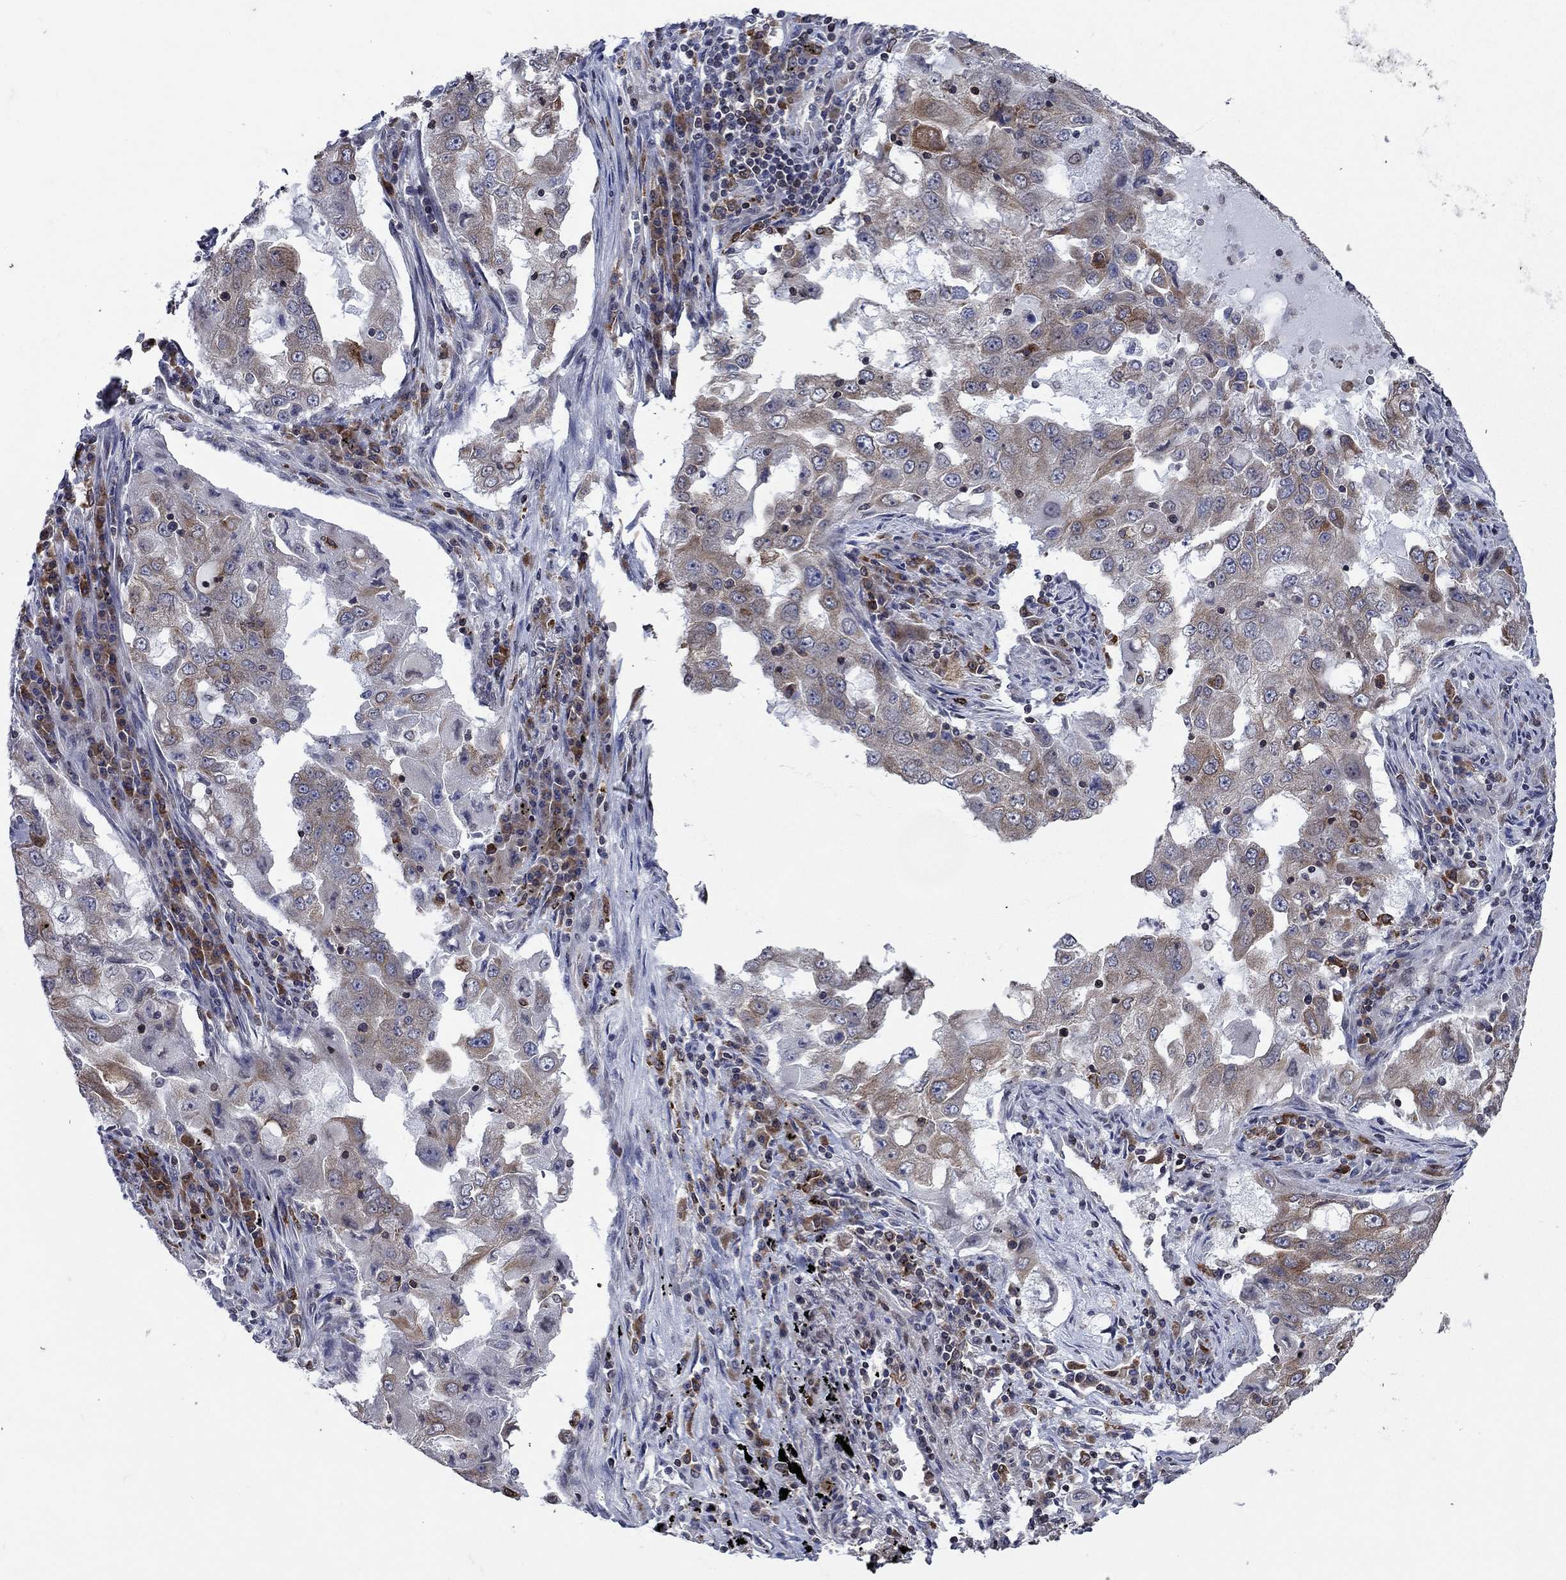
{"staining": {"intensity": "moderate", "quantity": "<25%", "location": "cytoplasmic/membranous"}, "tissue": "lung cancer", "cell_type": "Tumor cells", "image_type": "cancer", "snomed": [{"axis": "morphology", "description": "Adenocarcinoma, NOS"}, {"axis": "topography", "description": "Lung"}], "caption": "Adenocarcinoma (lung) stained with IHC shows moderate cytoplasmic/membranous staining in approximately <25% of tumor cells.", "gene": "DHRS7", "patient": {"sex": "female", "age": 61}}